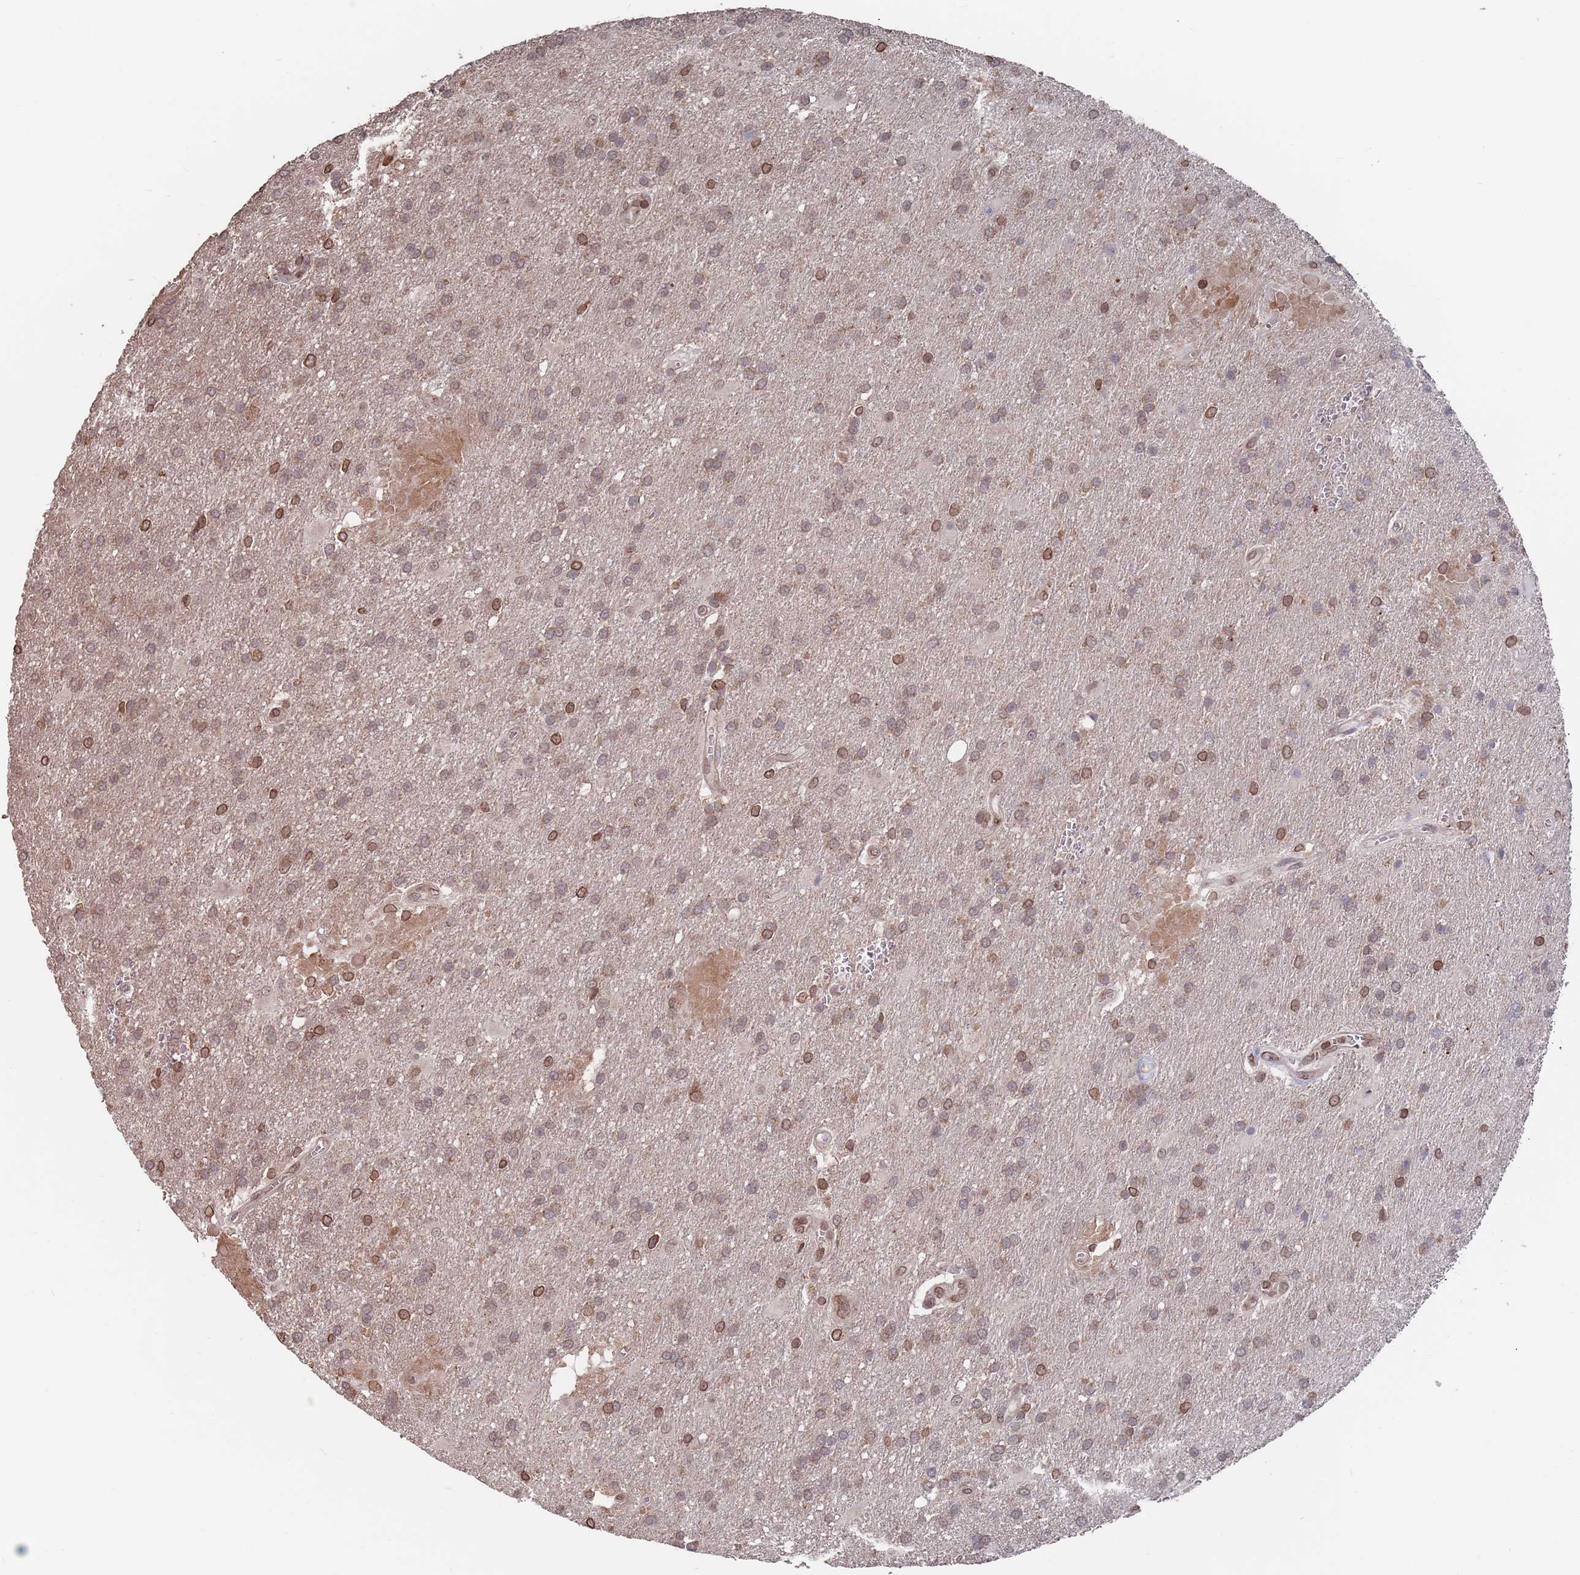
{"staining": {"intensity": "moderate", "quantity": ">75%", "location": "cytoplasmic/membranous,nuclear"}, "tissue": "glioma", "cell_type": "Tumor cells", "image_type": "cancer", "snomed": [{"axis": "morphology", "description": "Glioma, malignant, Low grade"}, {"axis": "topography", "description": "Brain"}], "caption": "An image of human glioma stained for a protein demonstrates moderate cytoplasmic/membranous and nuclear brown staining in tumor cells. (DAB (3,3'-diaminobenzidine) IHC, brown staining for protein, blue staining for nuclei).", "gene": "SDHAF3", "patient": {"sex": "male", "age": 66}}